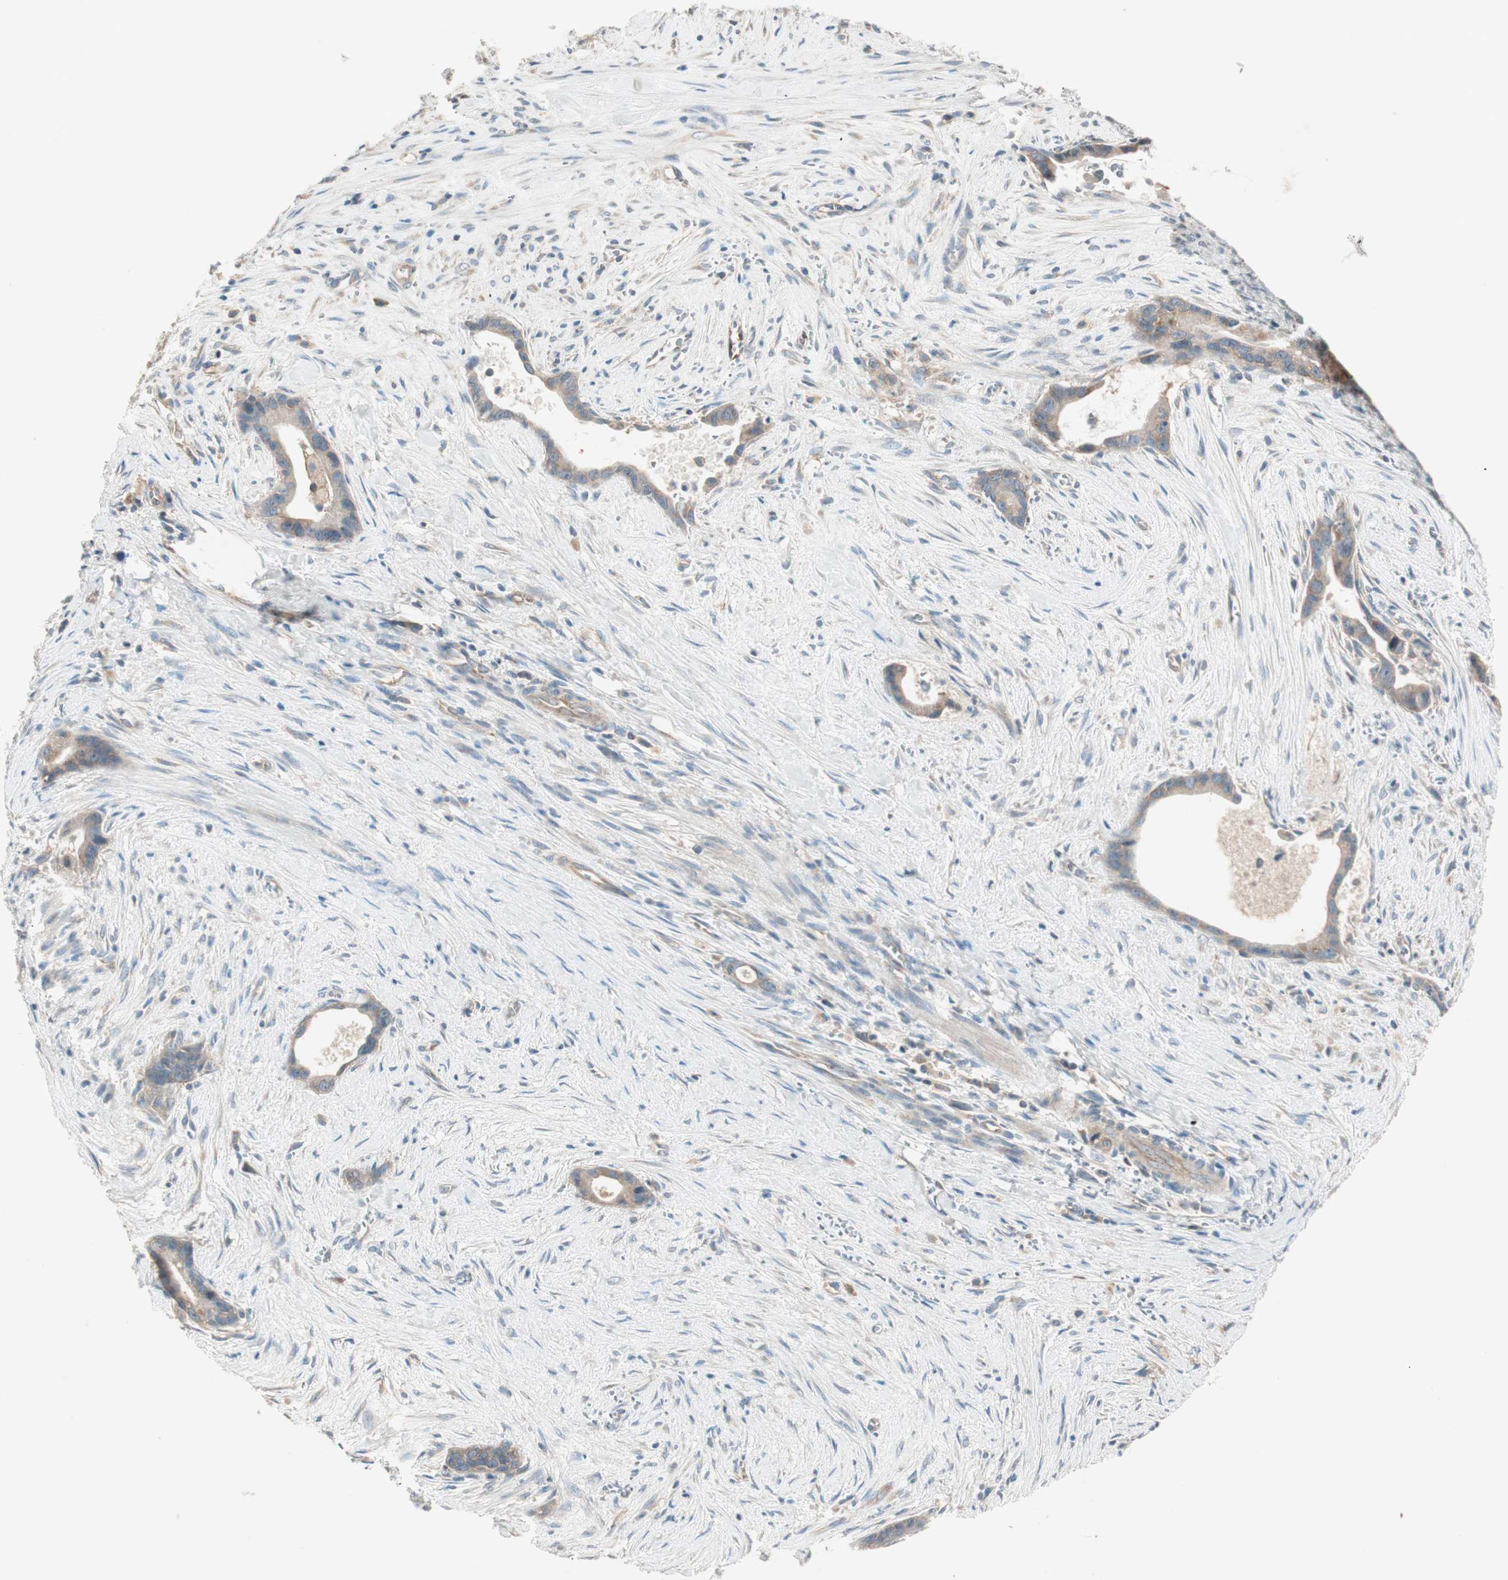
{"staining": {"intensity": "moderate", "quantity": ">75%", "location": "cytoplasmic/membranous"}, "tissue": "liver cancer", "cell_type": "Tumor cells", "image_type": "cancer", "snomed": [{"axis": "morphology", "description": "Cholangiocarcinoma"}, {"axis": "topography", "description": "Liver"}], "caption": "DAB immunohistochemical staining of liver cholangiocarcinoma demonstrates moderate cytoplasmic/membranous protein positivity in about >75% of tumor cells.", "gene": "CC2D1A", "patient": {"sex": "female", "age": 55}}